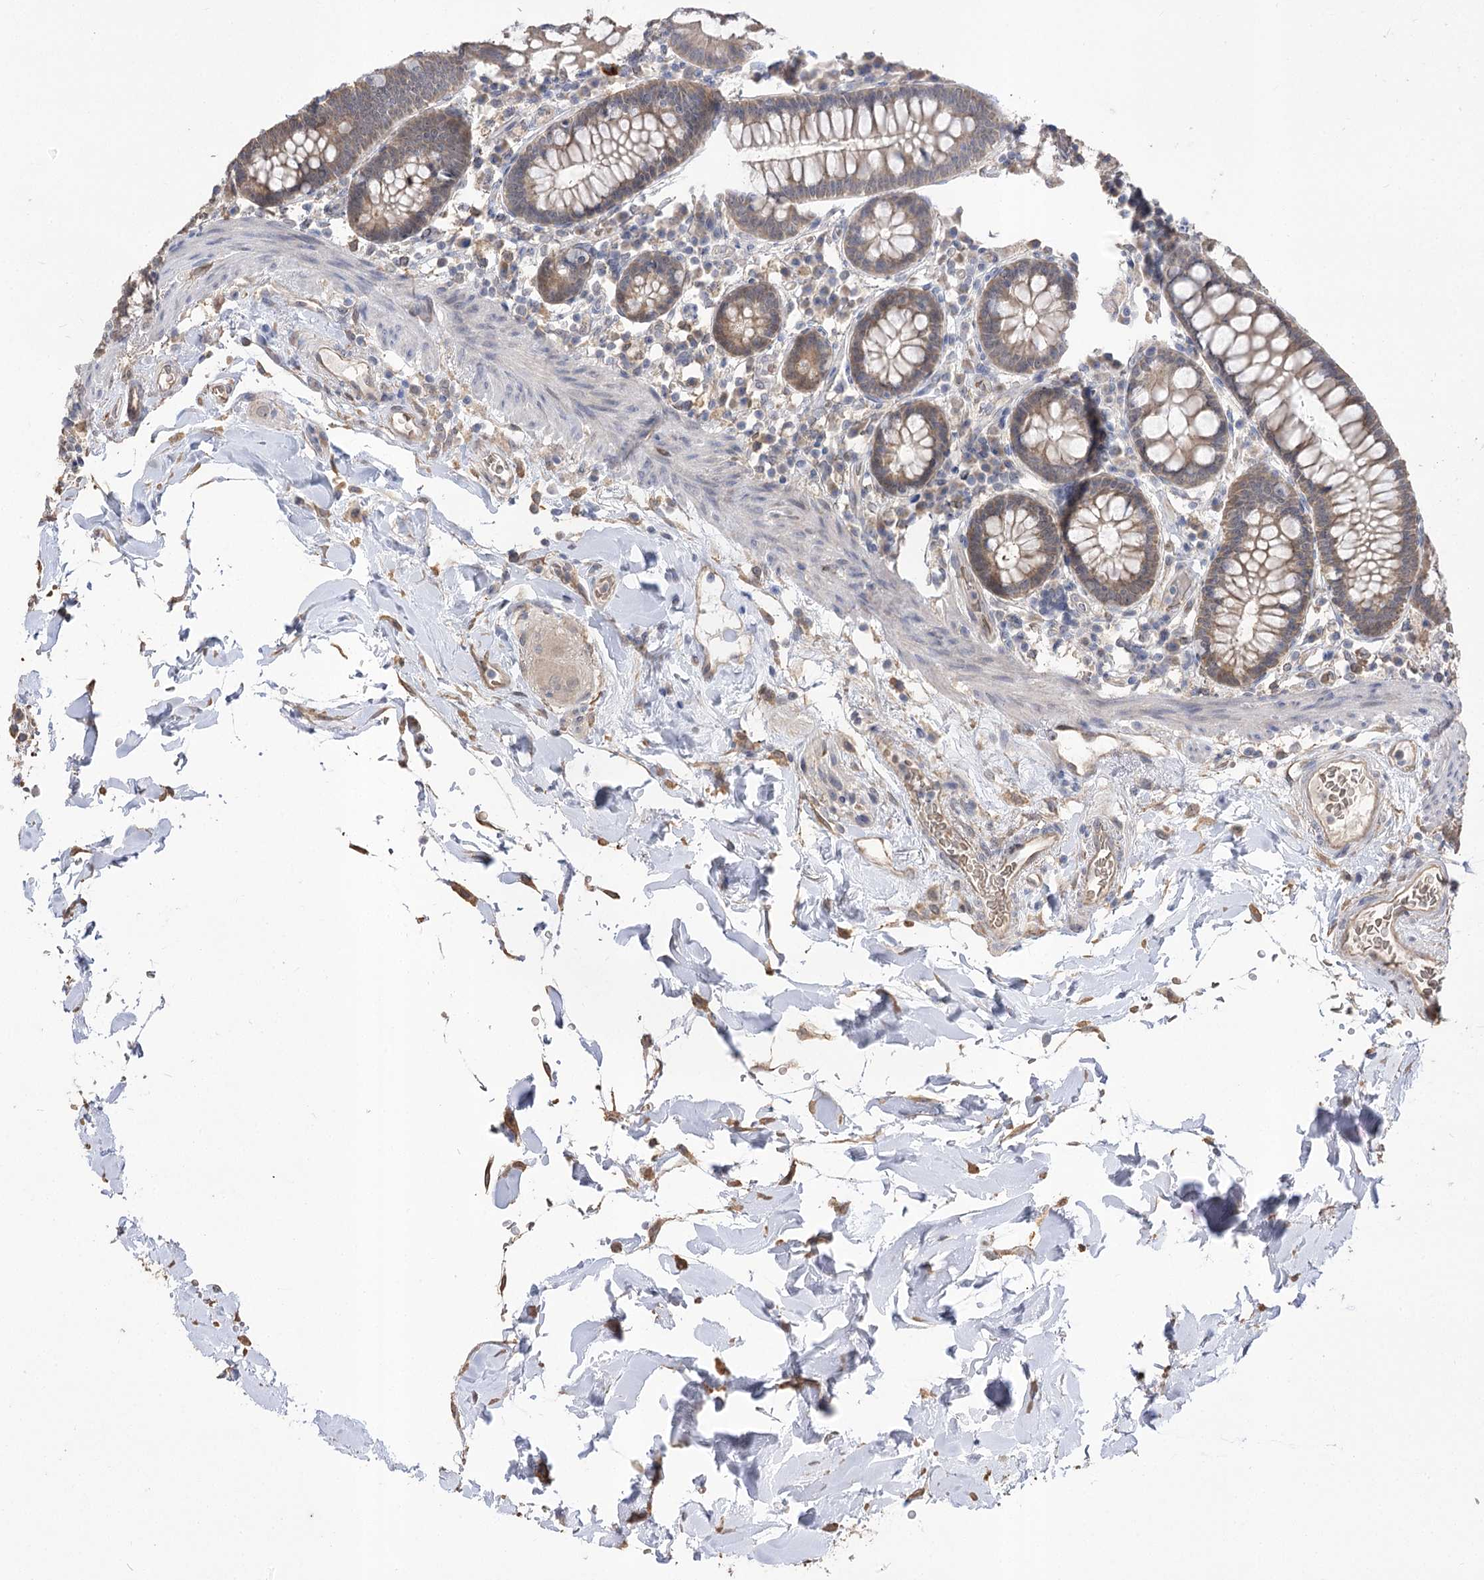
{"staining": {"intensity": "weak", "quantity": ">75%", "location": "cytoplasmic/membranous"}, "tissue": "colon", "cell_type": "Endothelial cells", "image_type": "normal", "snomed": [{"axis": "morphology", "description": "Normal tissue, NOS"}, {"axis": "topography", "description": "Colon"}], "caption": "Immunohistochemistry (DAB) staining of benign colon displays weak cytoplasmic/membranous protein expression in approximately >75% of endothelial cells. (DAB (3,3'-diaminobenzidine) IHC with brightfield microscopy, high magnification).", "gene": "R3HDM2", "patient": {"sex": "female", "age": 79}}